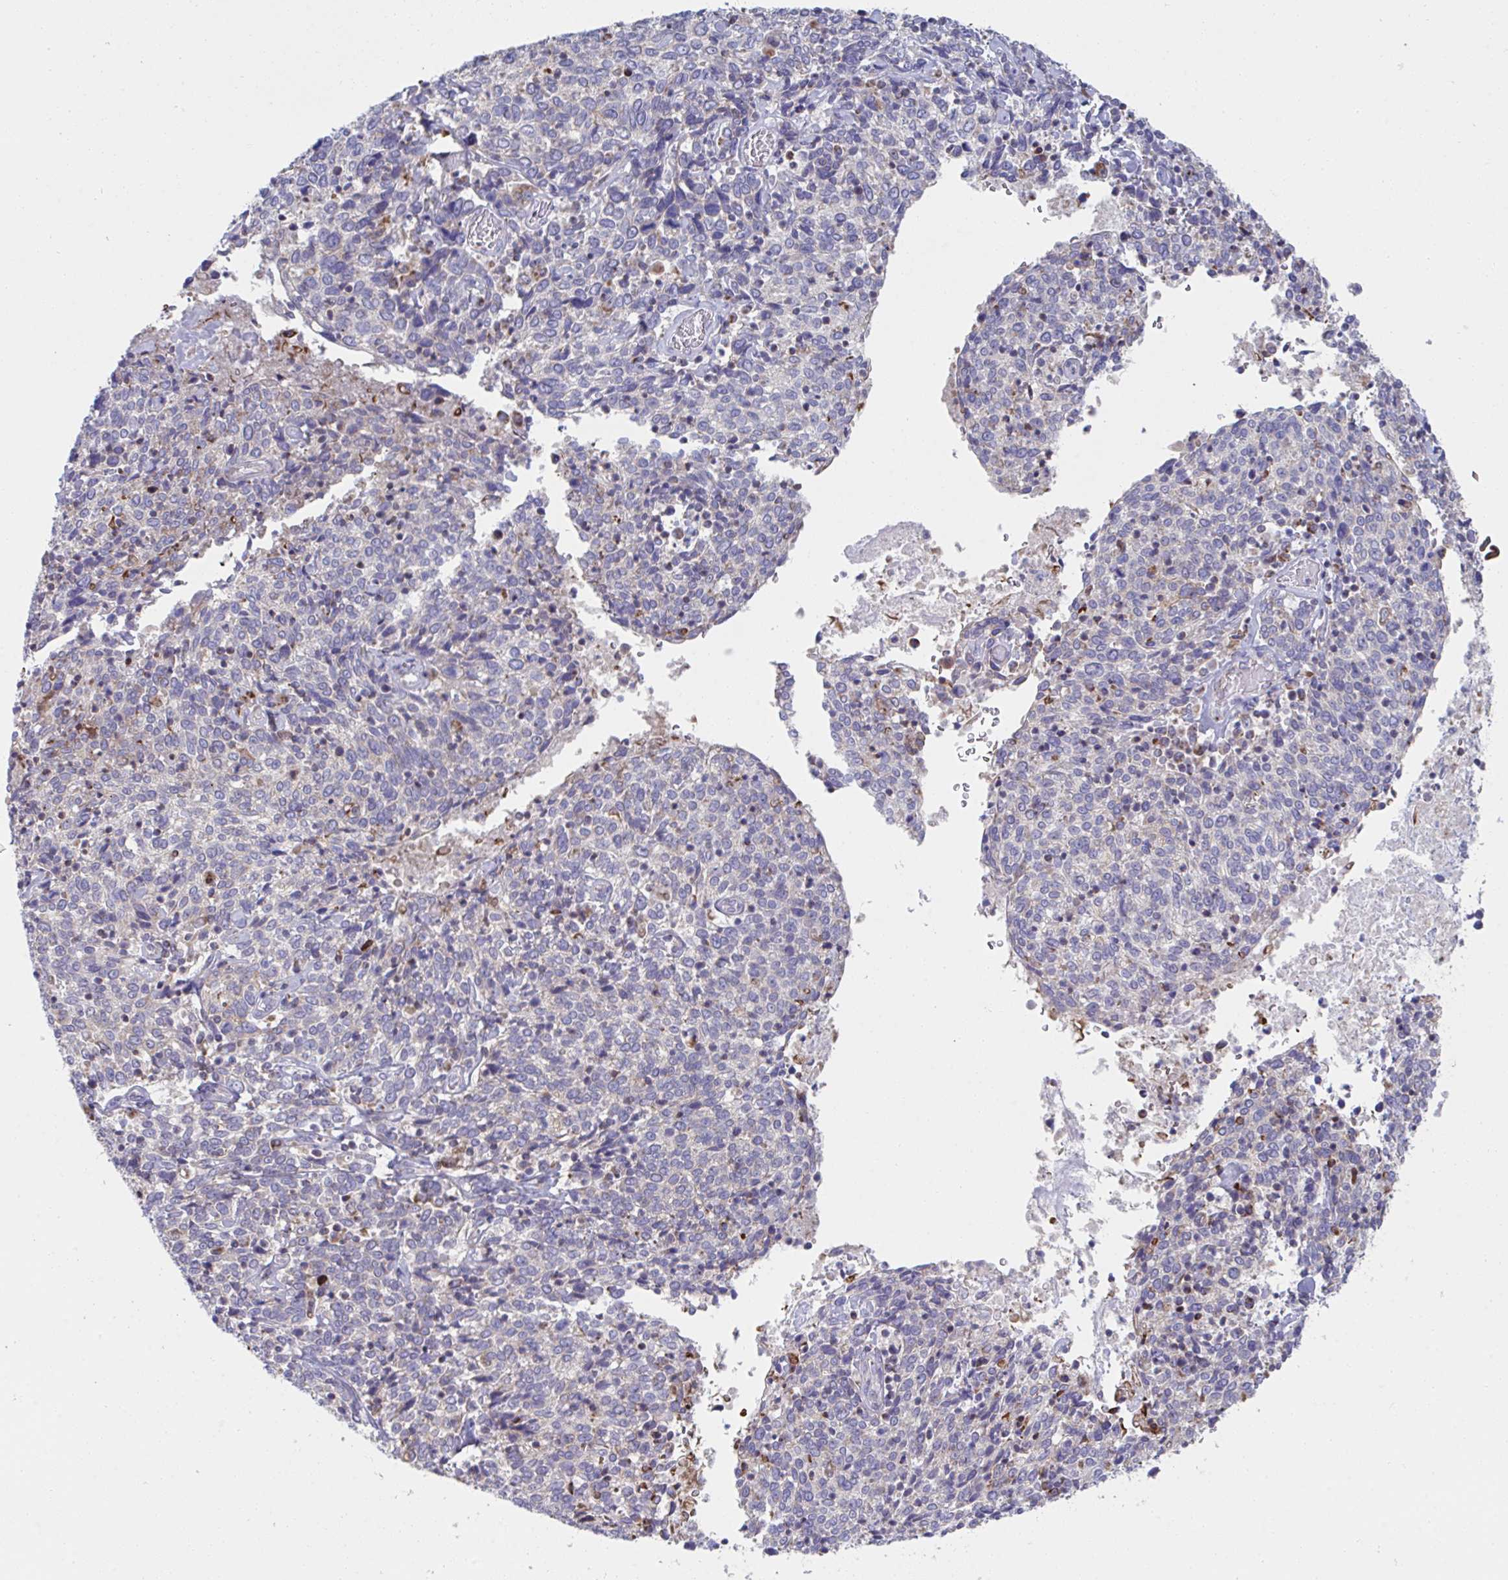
{"staining": {"intensity": "negative", "quantity": "none", "location": "none"}, "tissue": "cervical cancer", "cell_type": "Tumor cells", "image_type": "cancer", "snomed": [{"axis": "morphology", "description": "Squamous cell carcinoma, NOS"}, {"axis": "topography", "description": "Cervix"}], "caption": "IHC image of squamous cell carcinoma (cervical) stained for a protein (brown), which exhibits no expression in tumor cells.", "gene": "NDUFA7", "patient": {"sex": "female", "age": 46}}